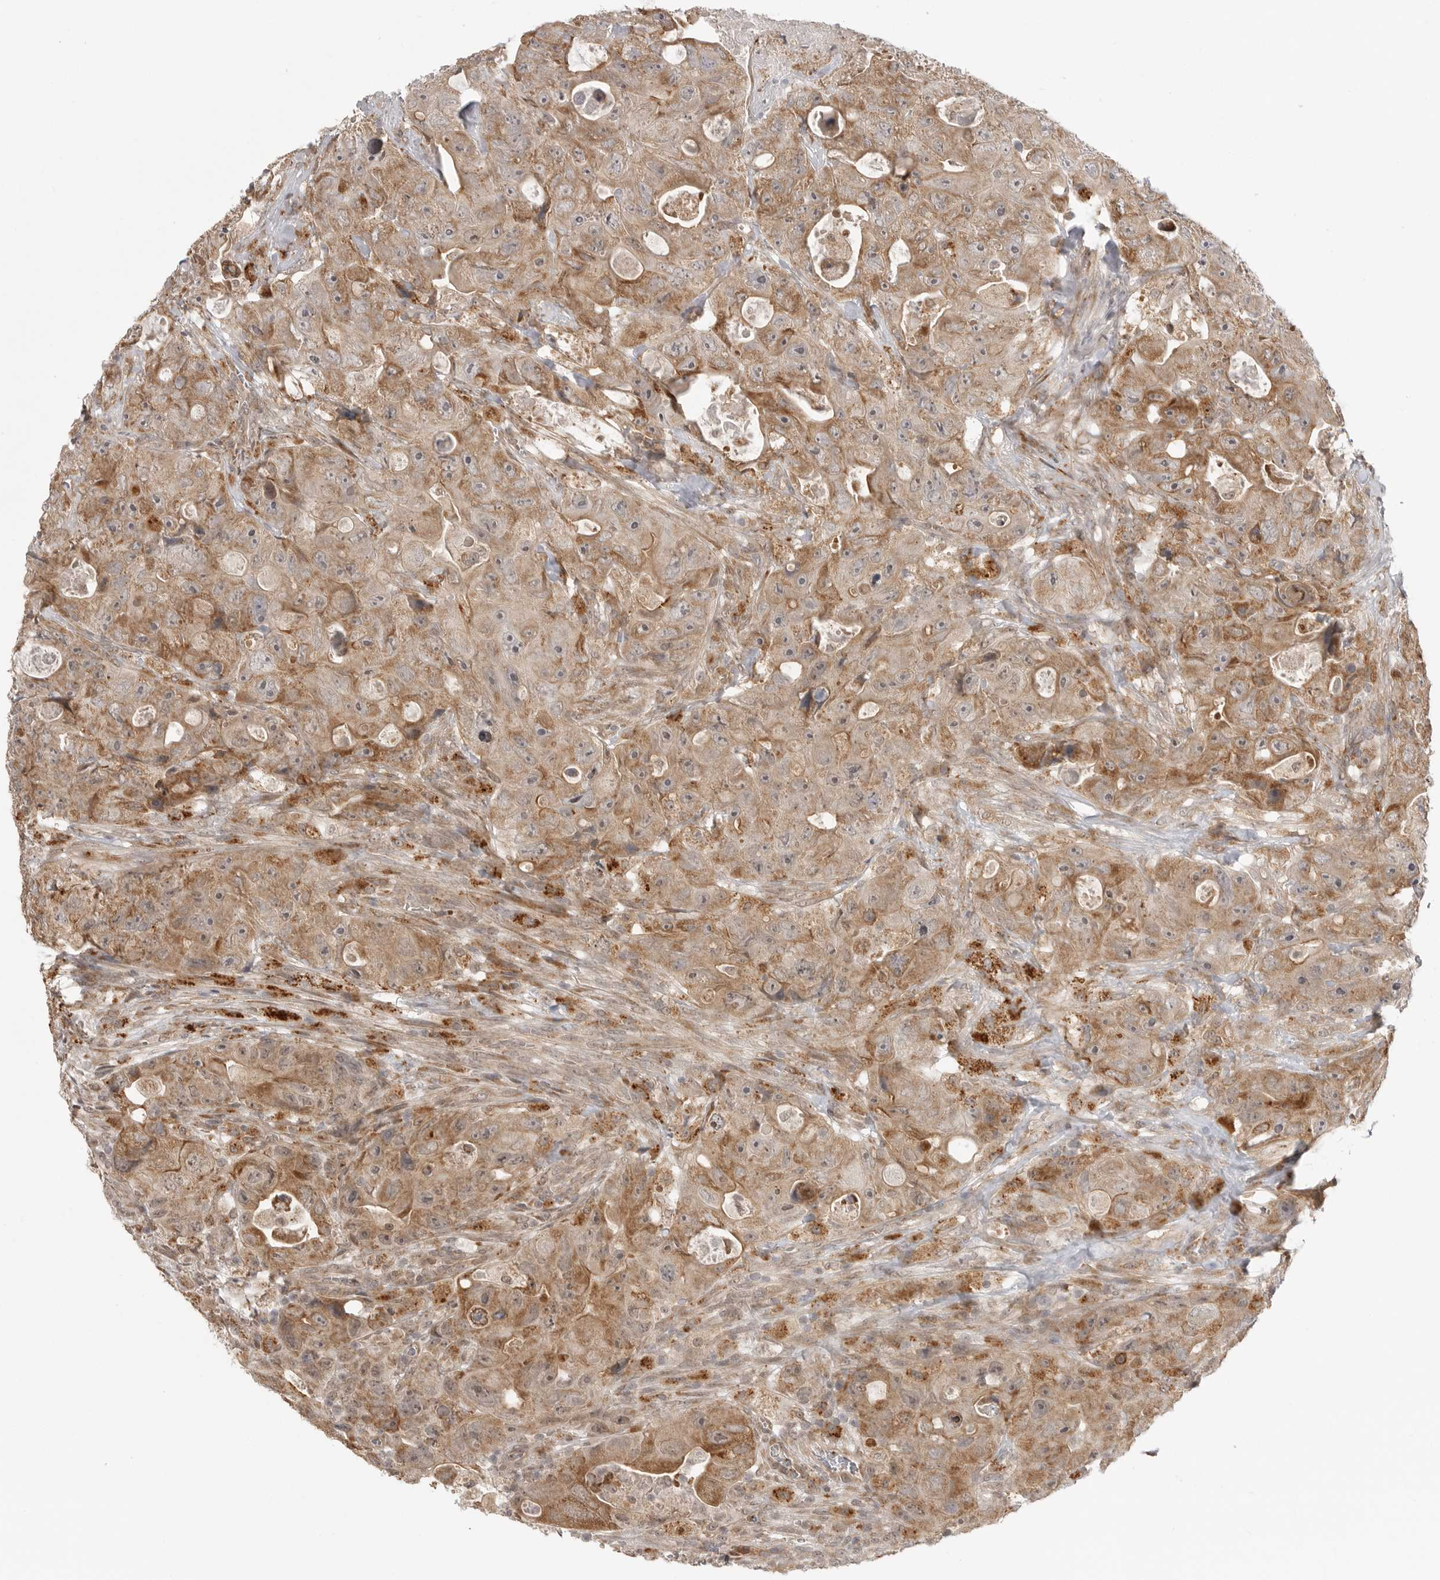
{"staining": {"intensity": "moderate", "quantity": ">75%", "location": "cytoplasmic/membranous"}, "tissue": "colorectal cancer", "cell_type": "Tumor cells", "image_type": "cancer", "snomed": [{"axis": "morphology", "description": "Adenocarcinoma, NOS"}, {"axis": "topography", "description": "Colon"}], "caption": "Colorectal adenocarcinoma stained with DAB IHC demonstrates medium levels of moderate cytoplasmic/membranous expression in about >75% of tumor cells.", "gene": "KALRN", "patient": {"sex": "female", "age": 46}}